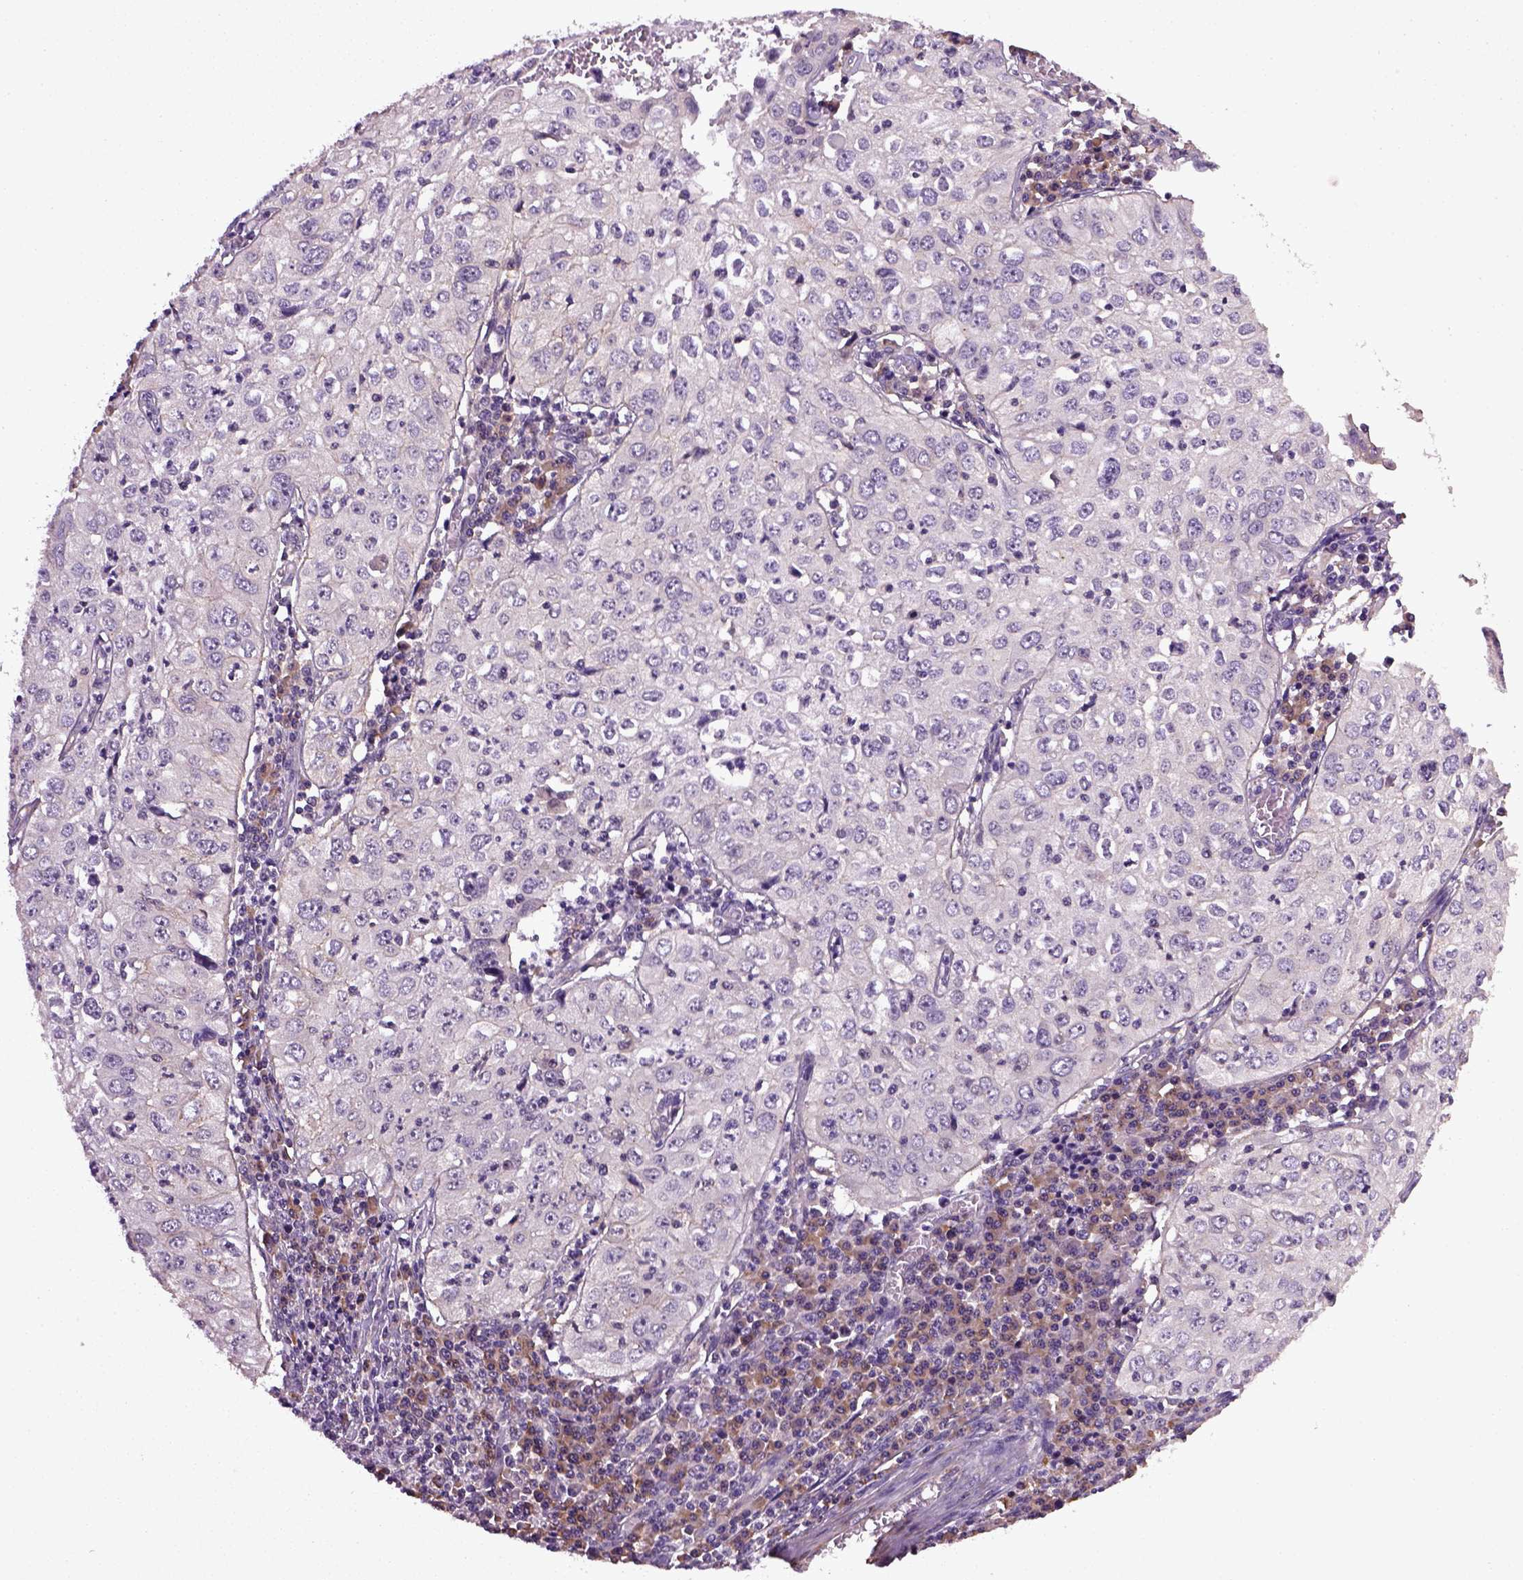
{"staining": {"intensity": "negative", "quantity": "none", "location": "none"}, "tissue": "cervical cancer", "cell_type": "Tumor cells", "image_type": "cancer", "snomed": [{"axis": "morphology", "description": "Squamous cell carcinoma, NOS"}, {"axis": "topography", "description": "Cervix"}], "caption": "Tumor cells are negative for brown protein staining in cervical cancer.", "gene": "TPRG1", "patient": {"sex": "female", "age": 24}}